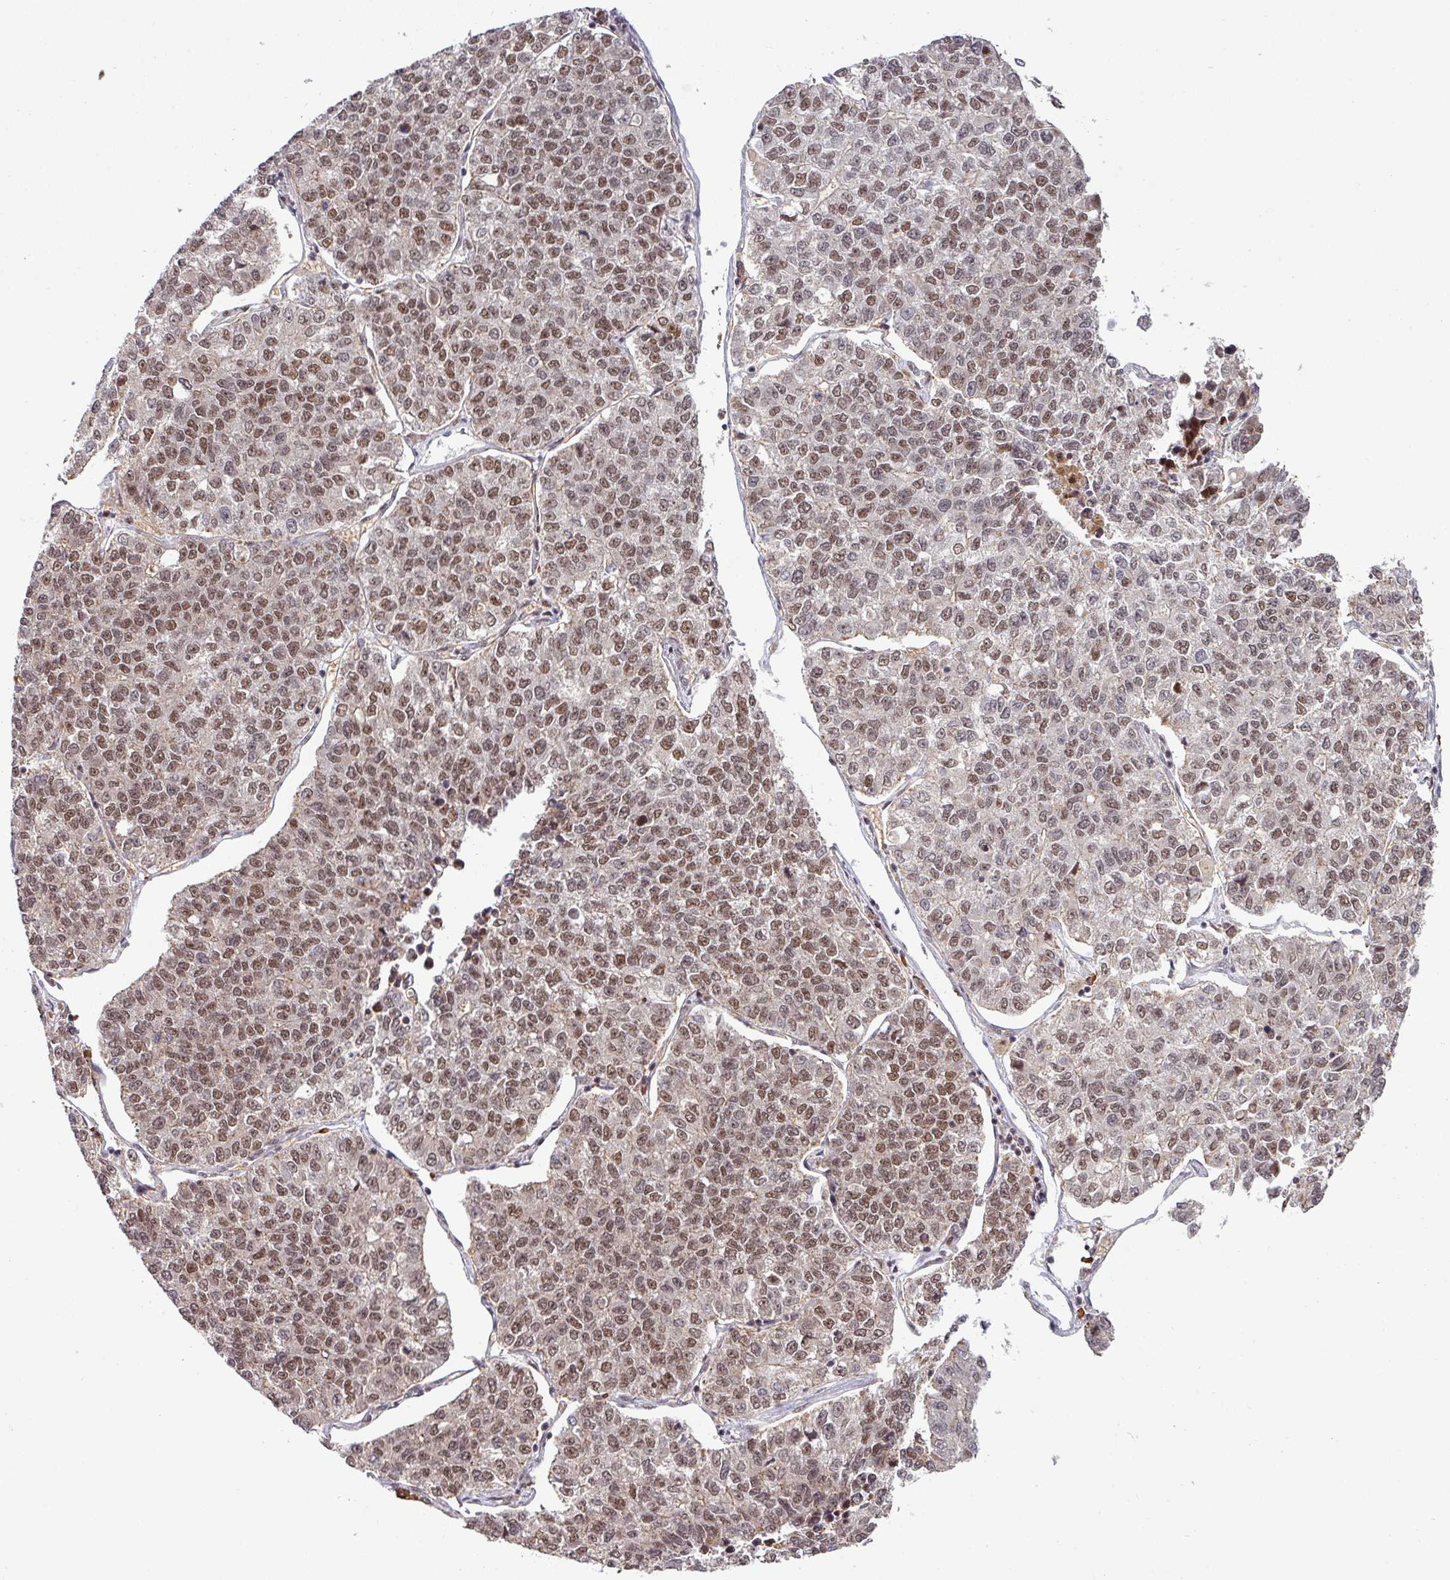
{"staining": {"intensity": "moderate", "quantity": ">75%", "location": "nuclear"}, "tissue": "lung cancer", "cell_type": "Tumor cells", "image_type": "cancer", "snomed": [{"axis": "morphology", "description": "Adenocarcinoma, NOS"}, {"axis": "topography", "description": "Lung"}], "caption": "Protein staining reveals moderate nuclear expression in approximately >75% of tumor cells in lung cancer (adenocarcinoma). The protein of interest is stained brown, and the nuclei are stained in blue (DAB (3,3'-diaminobenzidine) IHC with brightfield microscopy, high magnification).", "gene": "PHF23", "patient": {"sex": "male", "age": 49}}